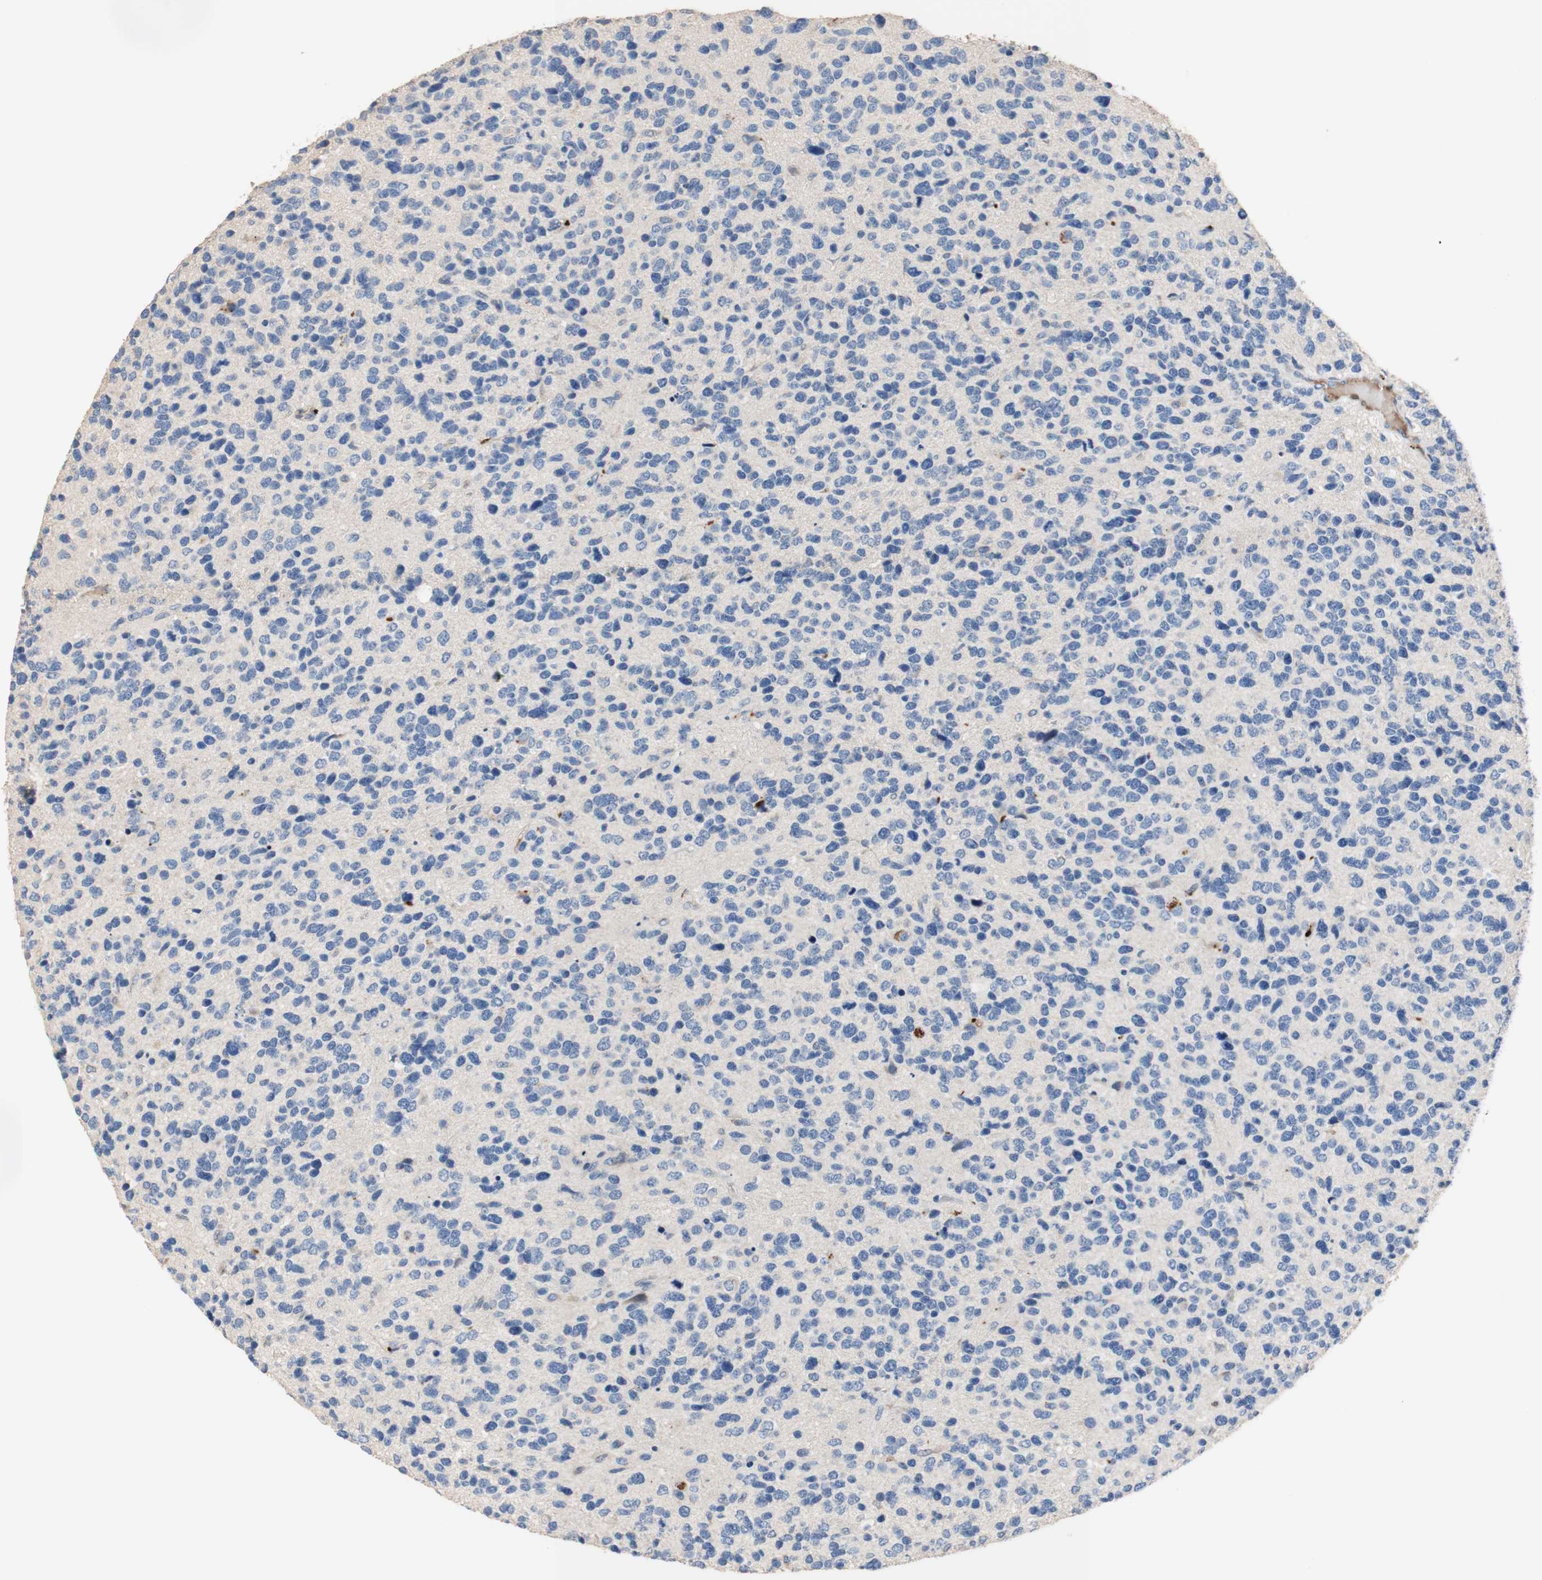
{"staining": {"intensity": "negative", "quantity": "none", "location": "none"}, "tissue": "glioma", "cell_type": "Tumor cells", "image_type": "cancer", "snomed": [{"axis": "morphology", "description": "Glioma, malignant, High grade"}, {"axis": "topography", "description": "Brain"}], "caption": "Tumor cells show no significant protein positivity in glioma.", "gene": "CDON", "patient": {"sex": "female", "age": 58}}